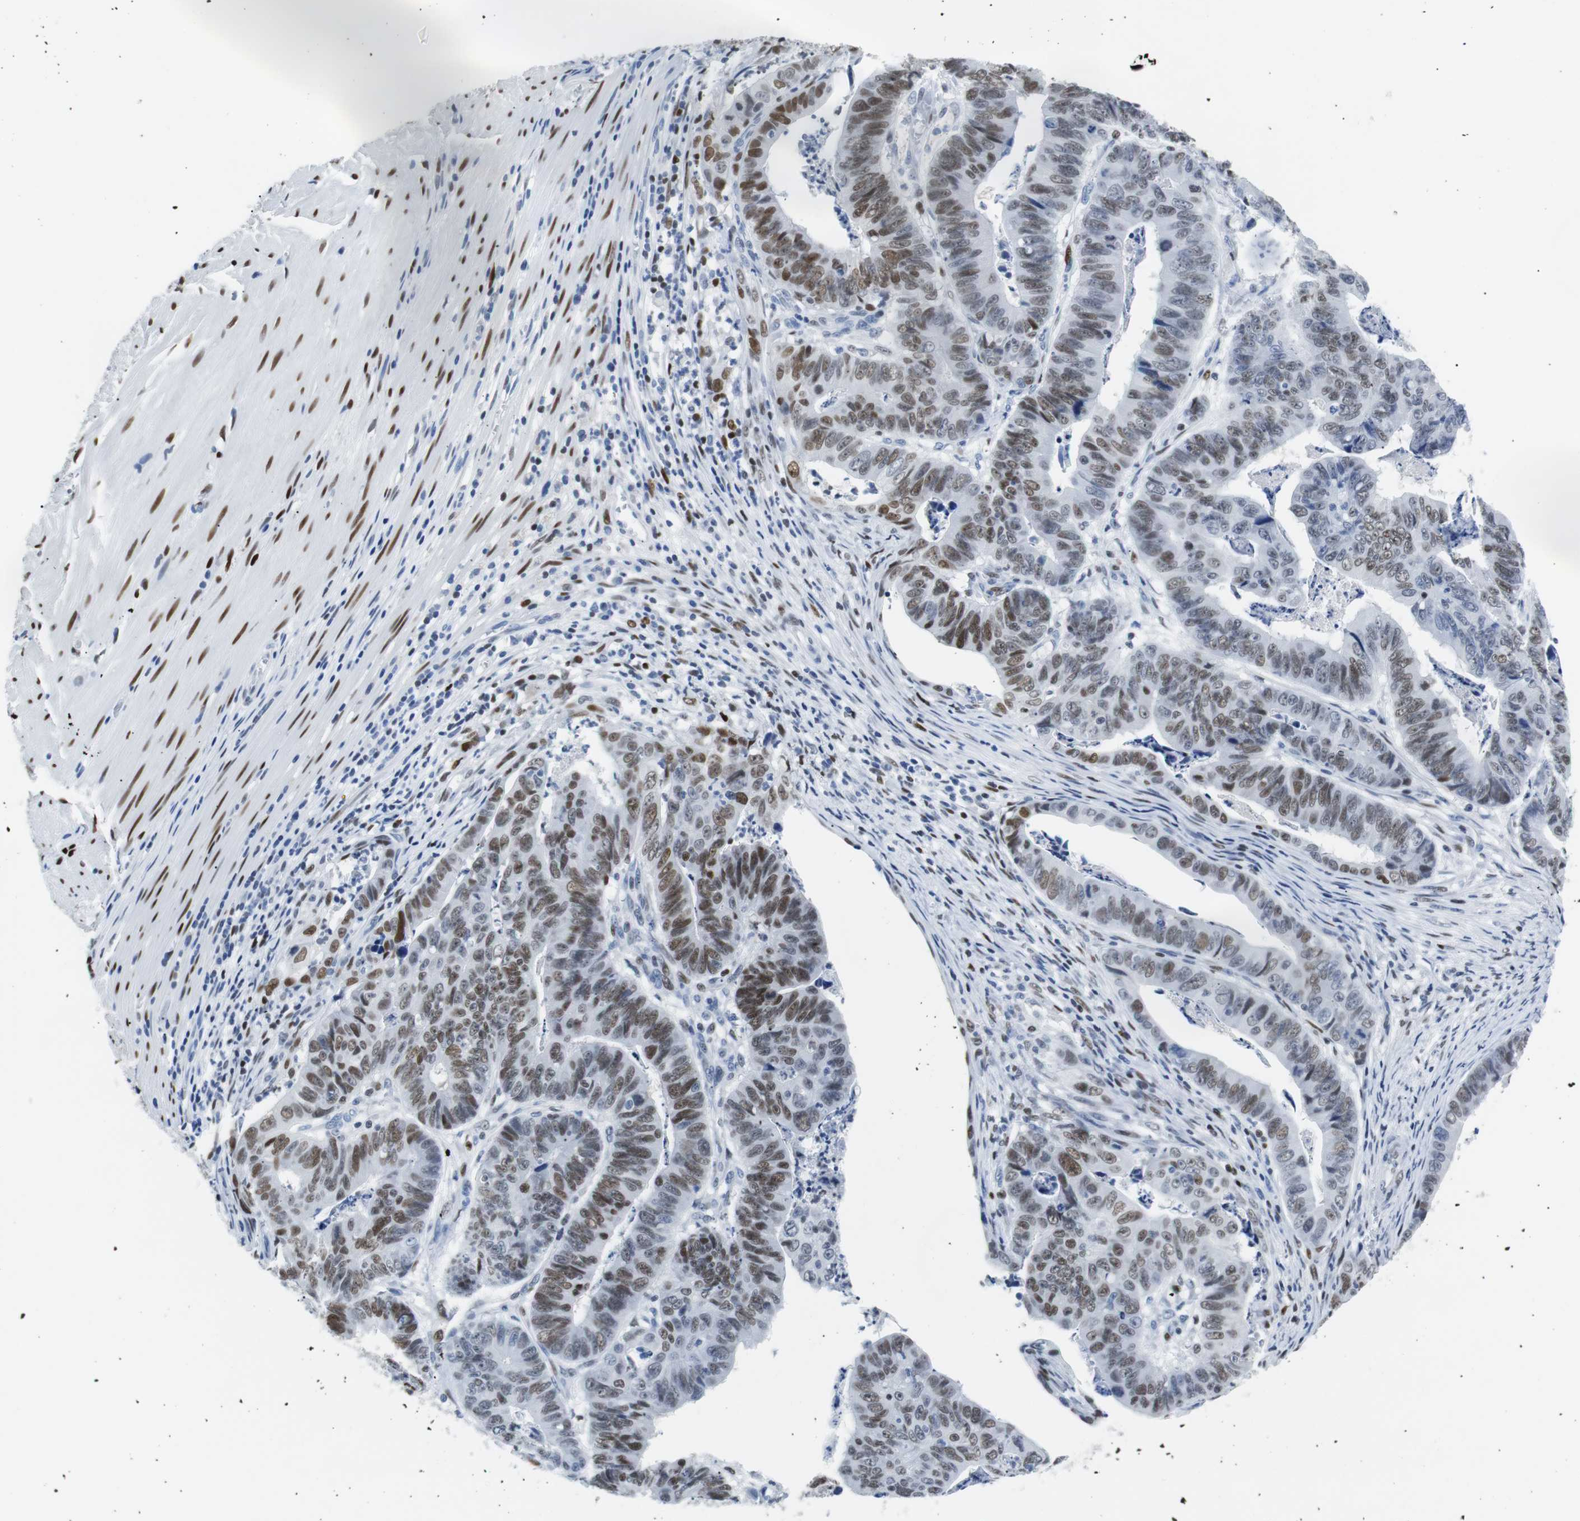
{"staining": {"intensity": "moderate", "quantity": "25%-75%", "location": "nuclear"}, "tissue": "stomach cancer", "cell_type": "Tumor cells", "image_type": "cancer", "snomed": [{"axis": "morphology", "description": "Adenocarcinoma, NOS"}, {"axis": "topography", "description": "Stomach, lower"}], "caption": "Immunohistochemical staining of stomach cancer (adenocarcinoma) exhibits medium levels of moderate nuclear staining in approximately 25%-75% of tumor cells.", "gene": "JUN", "patient": {"sex": "male", "age": 77}}